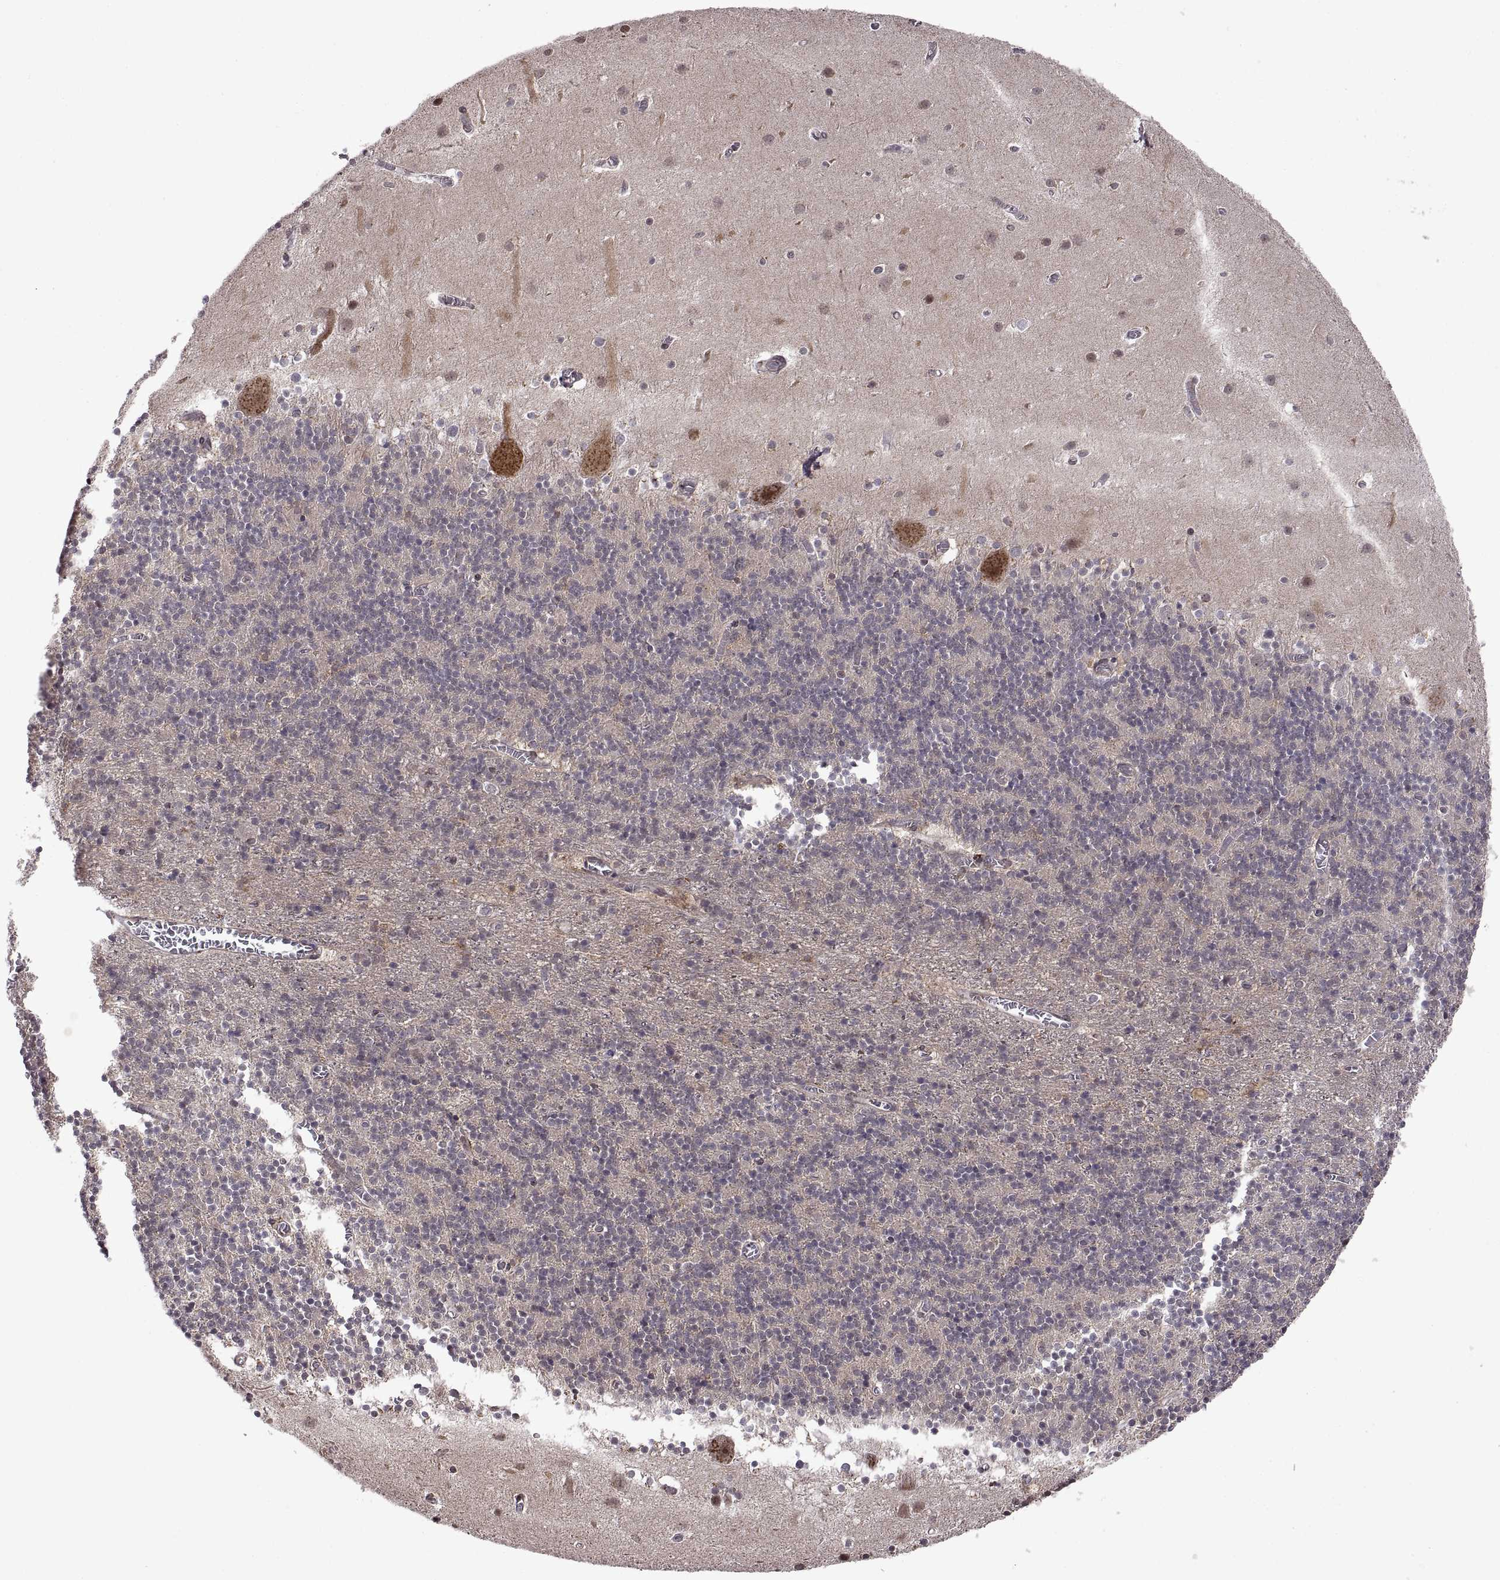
{"staining": {"intensity": "negative", "quantity": "none", "location": "none"}, "tissue": "cerebellum", "cell_type": "Cells in granular layer", "image_type": "normal", "snomed": [{"axis": "morphology", "description": "Normal tissue, NOS"}, {"axis": "topography", "description": "Cerebellum"}], "caption": "An image of human cerebellum is negative for staining in cells in granular layer. (DAB (3,3'-diaminobenzidine) immunohistochemistry with hematoxylin counter stain).", "gene": "ARRB1", "patient": {"sex": "male", "age": 70}}